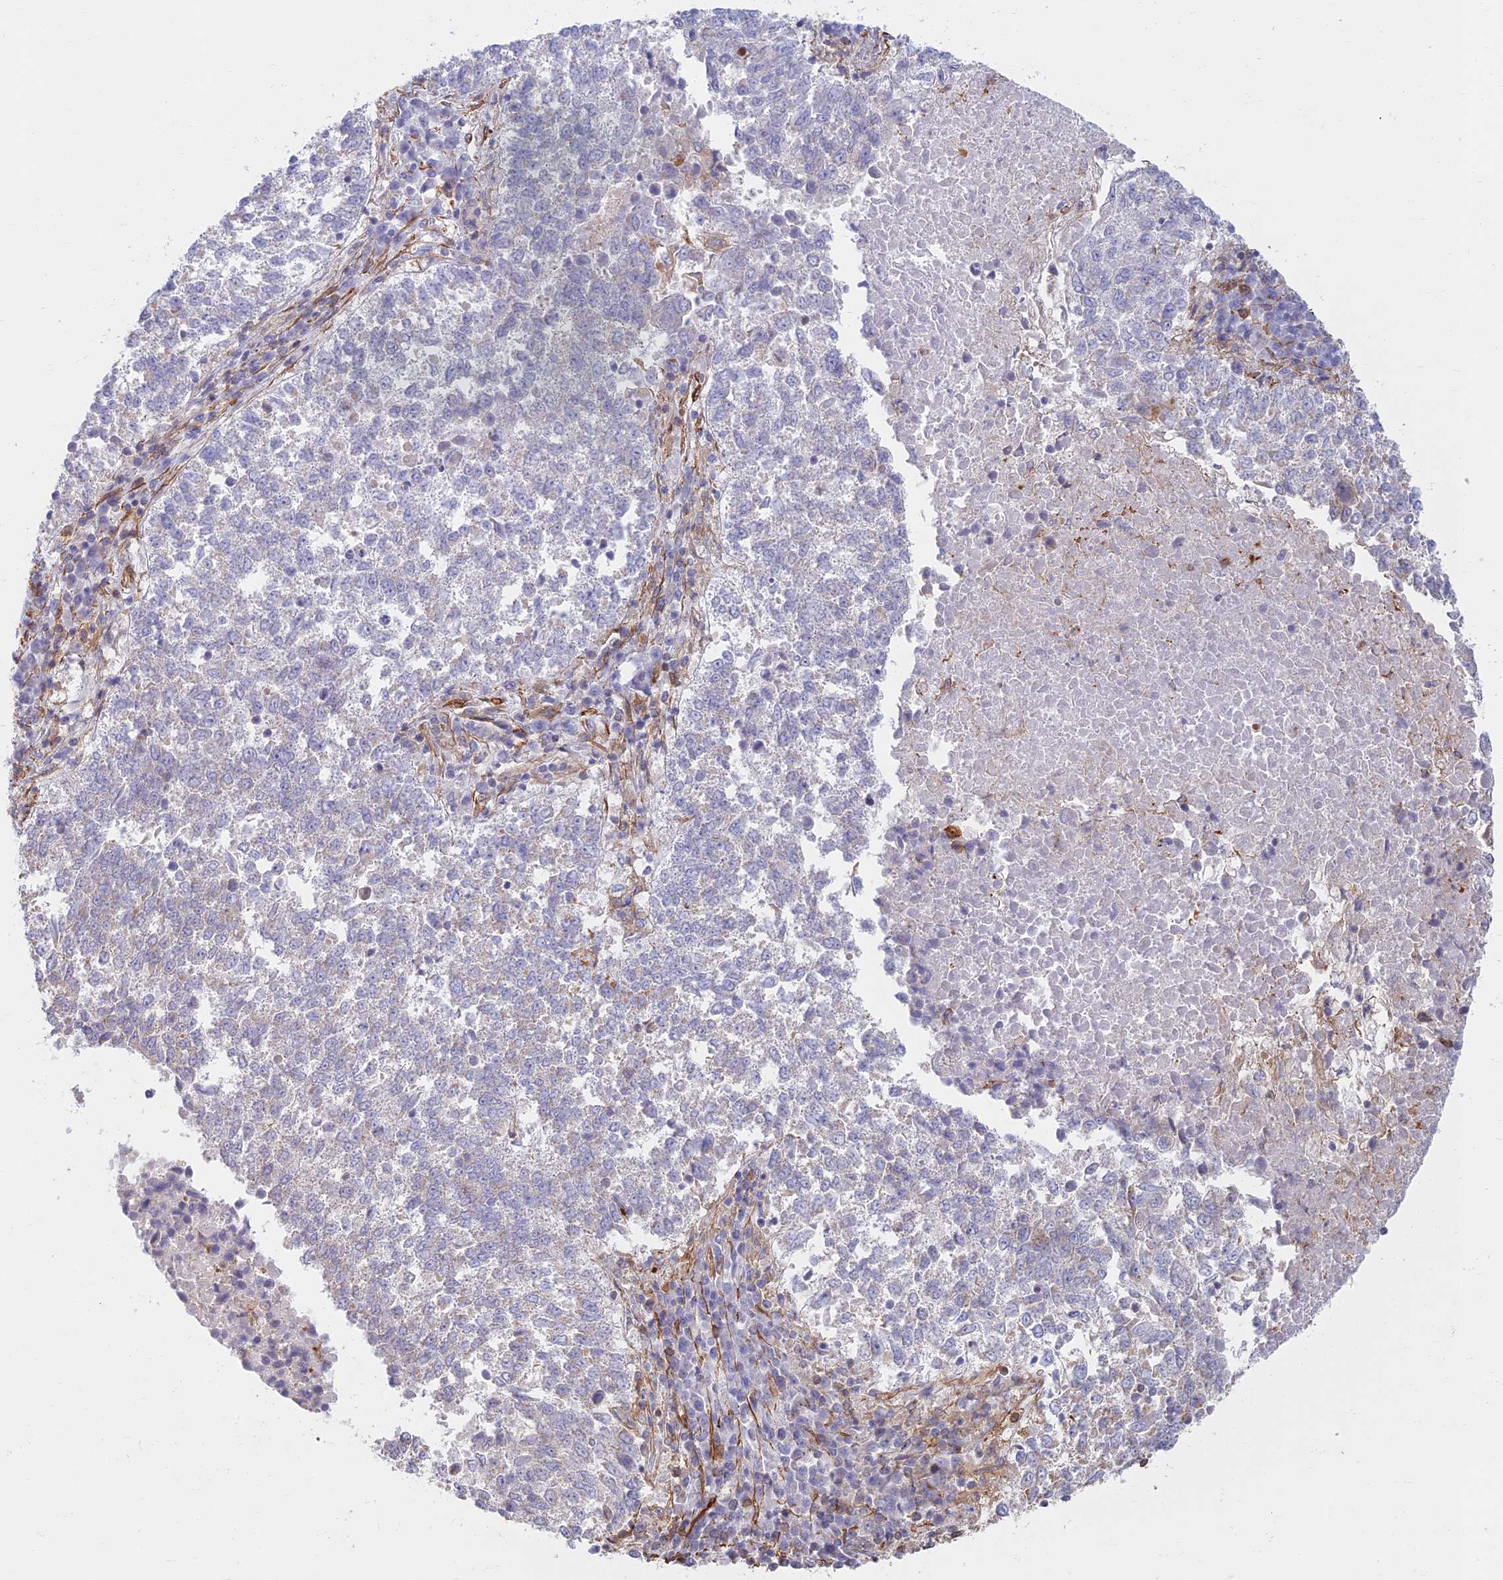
{"staining": {"intensity": "negative", "quantity": "none", "location": "none"}, "tissue": "lung cancer", "cell_type": "Tumor cells", "image_type": "cancer", "snomed": [{"axis": "morphology", "description": "Squamous cell carcinoma, NOS"}, {"axis": "topography", "description": "Lung"}], "caption": "Tumor cells show no significant protein staining in squamous cell carcinoma (lung).", "gene": "PAK4", "patient": {"sex": "male", "age": 73}}